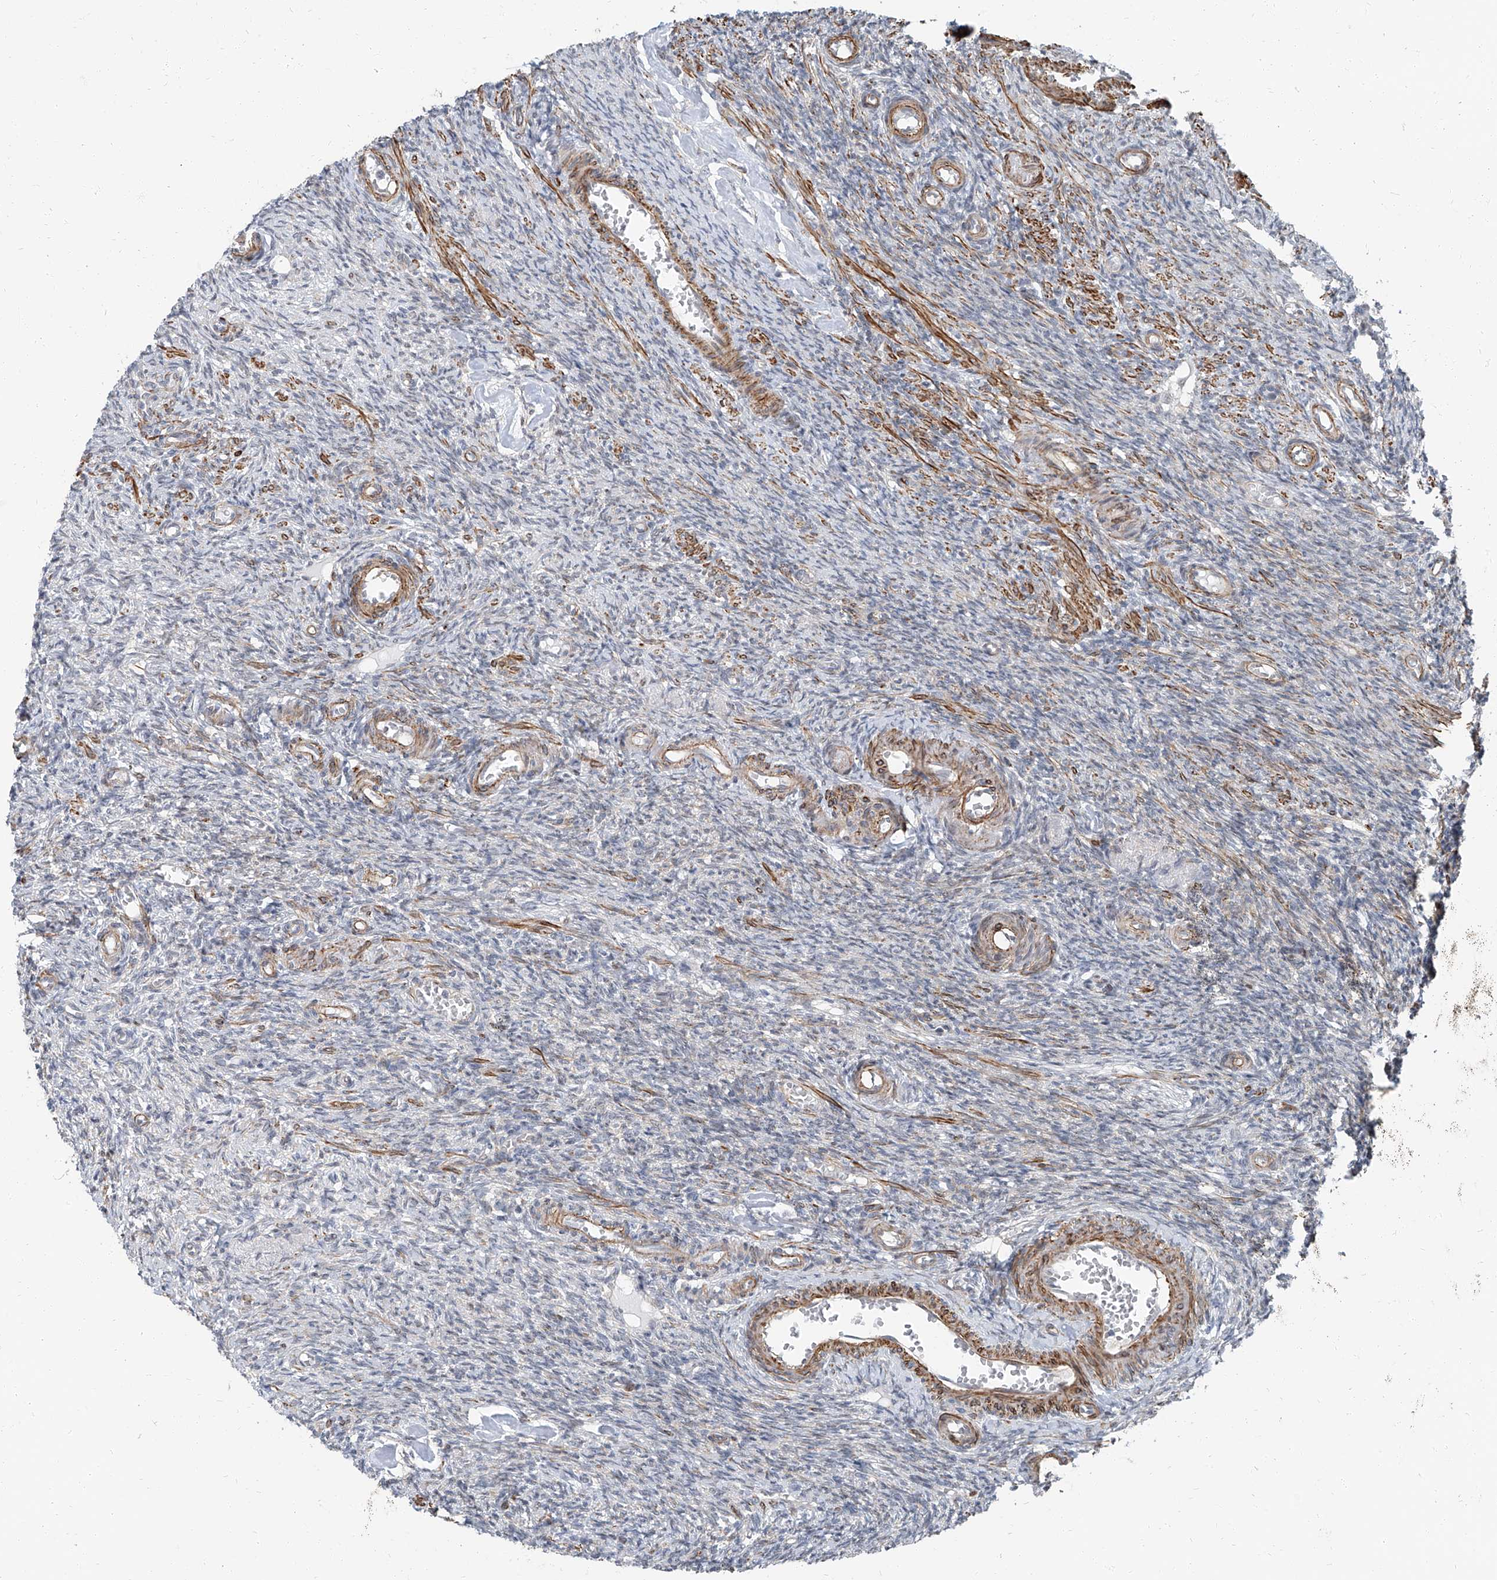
{"staining": {"intensity": "negative", "quantity": "none", "location": "none"}, "tissue": "ovary", "cell_type": "Ovarian stroma cells", "image_type": "normal", "snomed": [{"axis": "morphology", "description": "Normal tissue, NOS"}, {"axis": "topography", "description": "Ovary"}], "caption": "High power microscopy photomicrograph of an IHC image of normal ovary, revealing no significant staining in ovarian stroma cells.", "gene": "TXLNB", "patient": {"sex": "female", "age": 27}}